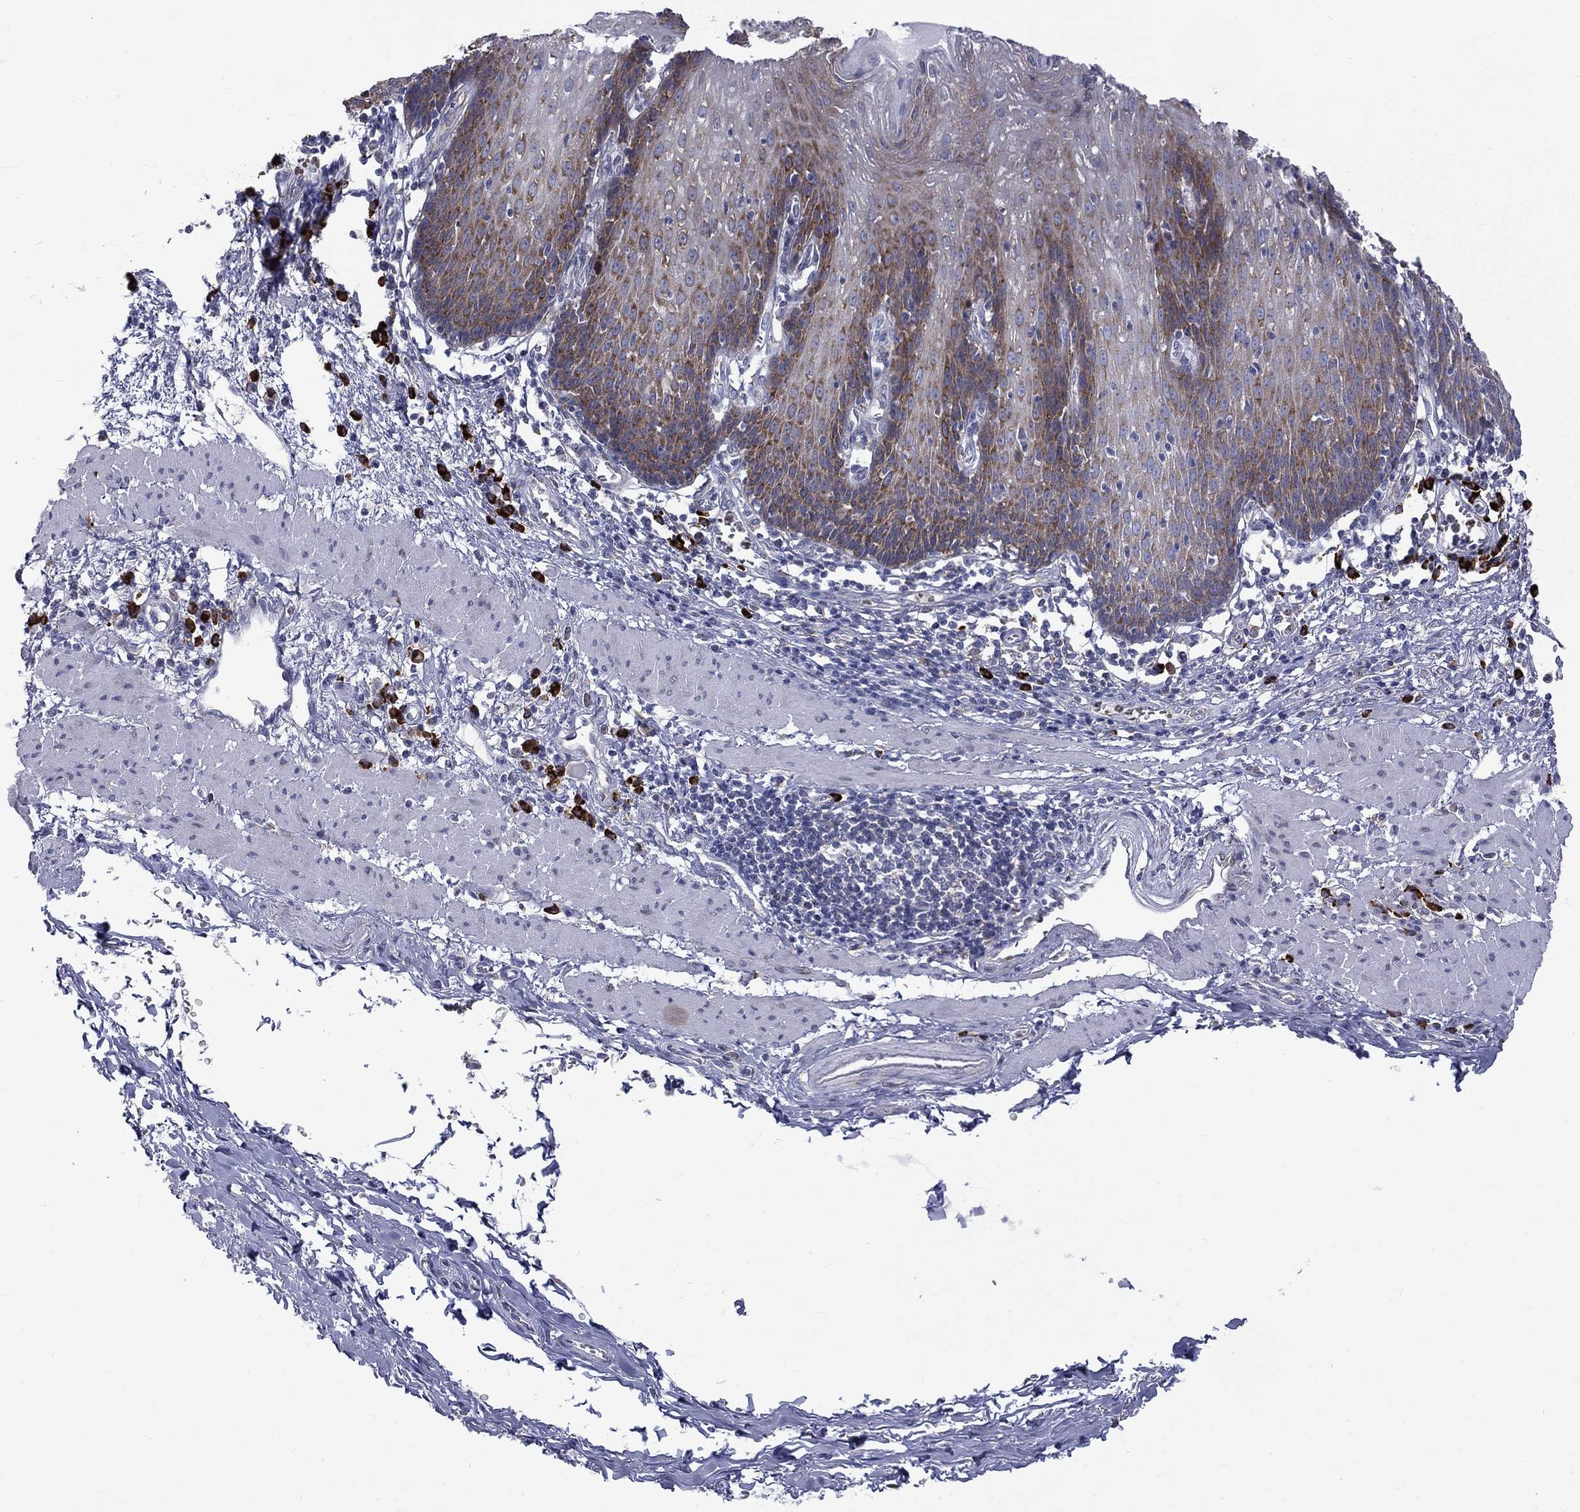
{"staining": {"intensity": "strong", "quantity": "25%-75%", "location": "cytoplasmic/membranous"}, "tissue": "esophagus", "cell_type": "Squamous epithelial cells", "image_type": "normal", "snomed": [{"axis": "morphology", "description": "Normal tissue, NOS"}, {"axis": "topography", "description": "Esophagus"}], "caption": "A high-resolution histopathology image shows immunohistochemistry (IHC) staining of unremarkable esophagus, which shows strong cytoplasmic/membranous expression in about 25%-75% of squamous epithelial cells. The staining is performed using DAB (3,3'-diaminobenzidine) brown chromogen to label protein expression. The nuclei are counter-stained blue using hematoxylin.", "gene": "PABPC4", "patient": {"sex": "male", "age": 57}}